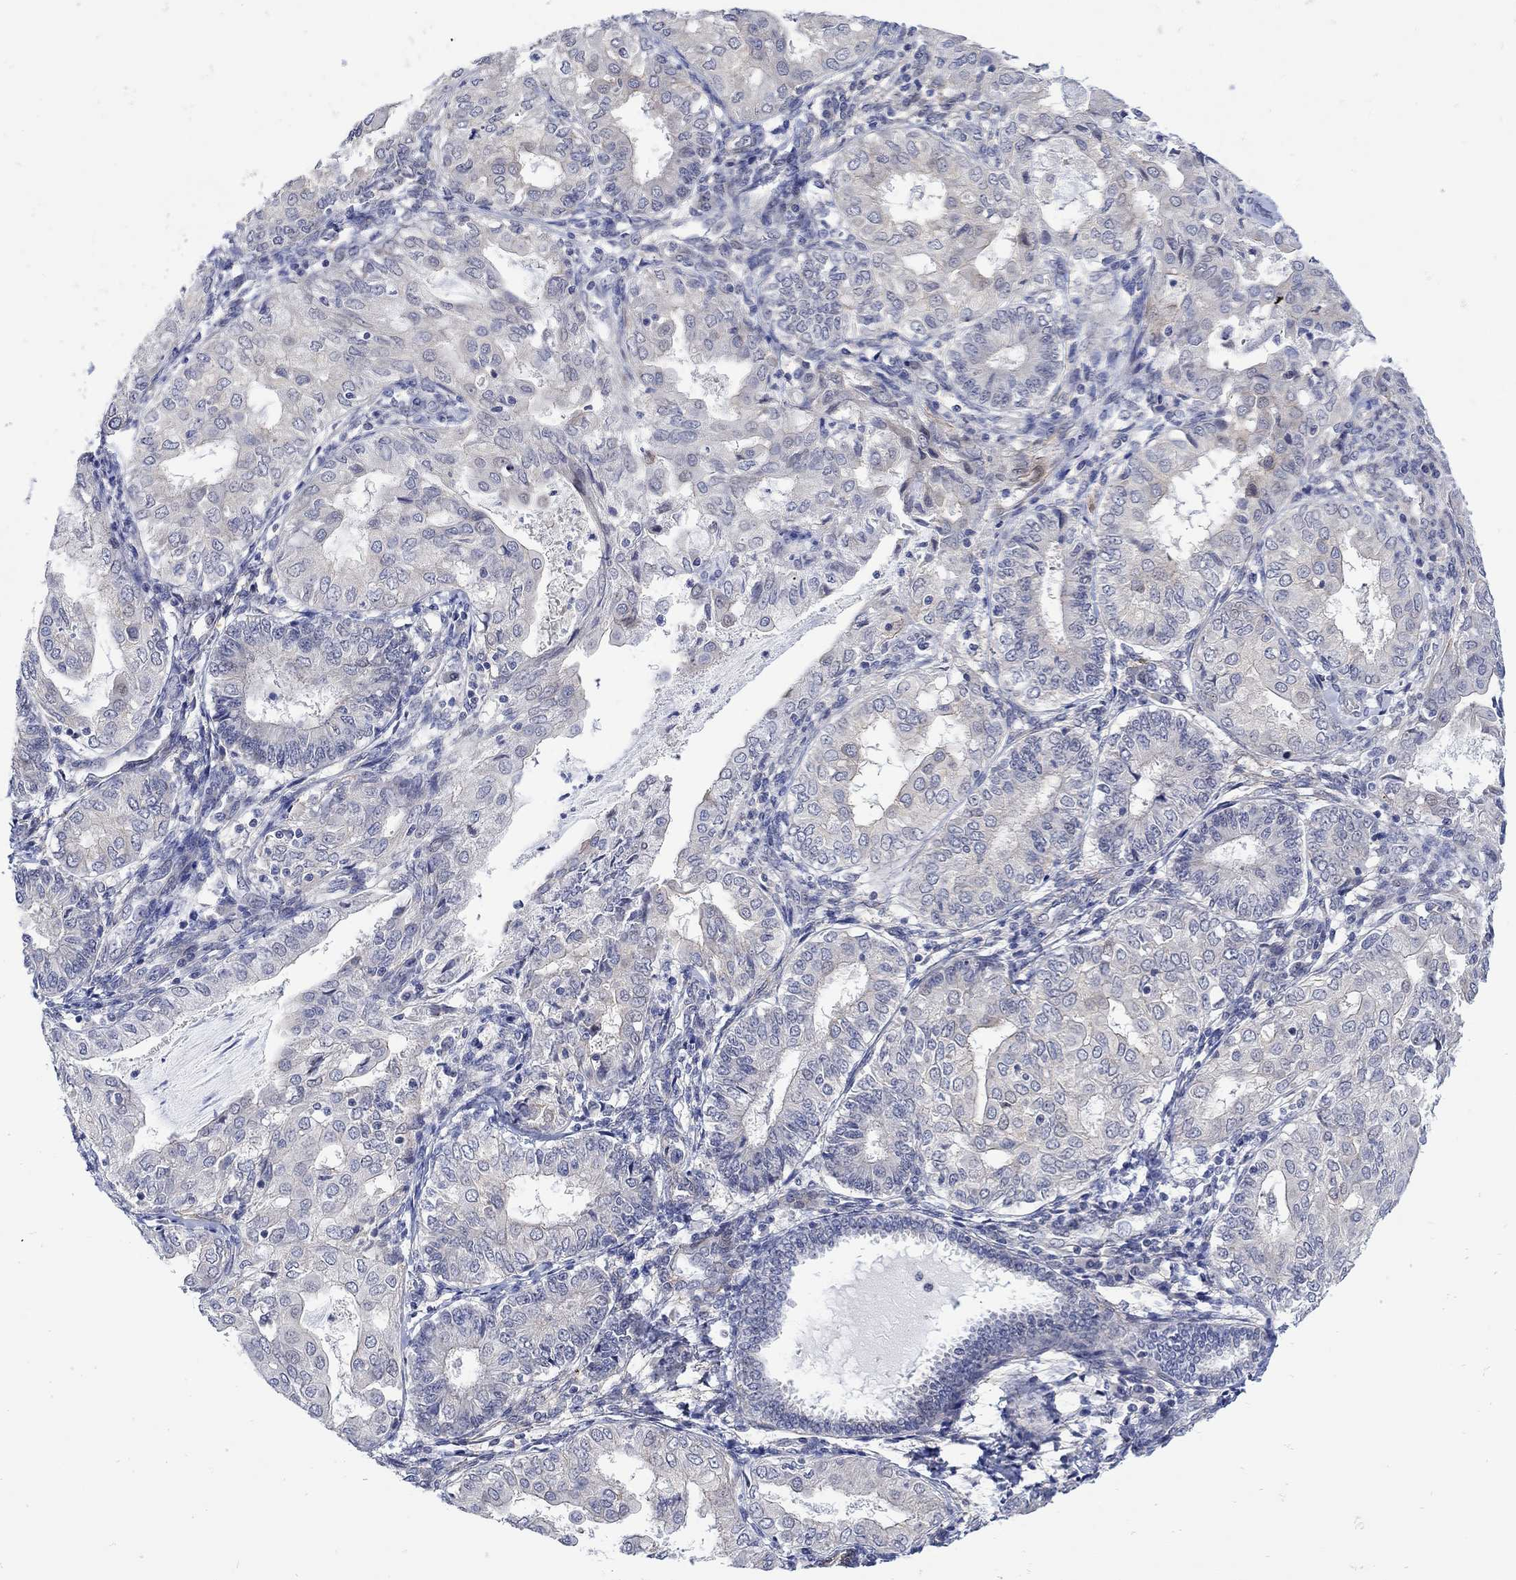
{"staining": {"intensity": "weak", "quantity": "<25%", "location": "cytoplasmic/membranous"}, "tissue": "endometrial cancer", "cell_type": "Tumor cells", "image_type": "cancer", "snomed": [{"axis": "morphology", "description": "Adenocarcinoma, NOS"}, {"axis": "topography", "description": "Endometrium"}], "caption": "The micrograph demonstrates no significant expression in tumor cells of endometrial cancer.", "gene": "SCN7A", "patient": {"sex": "female", "age": 68}}